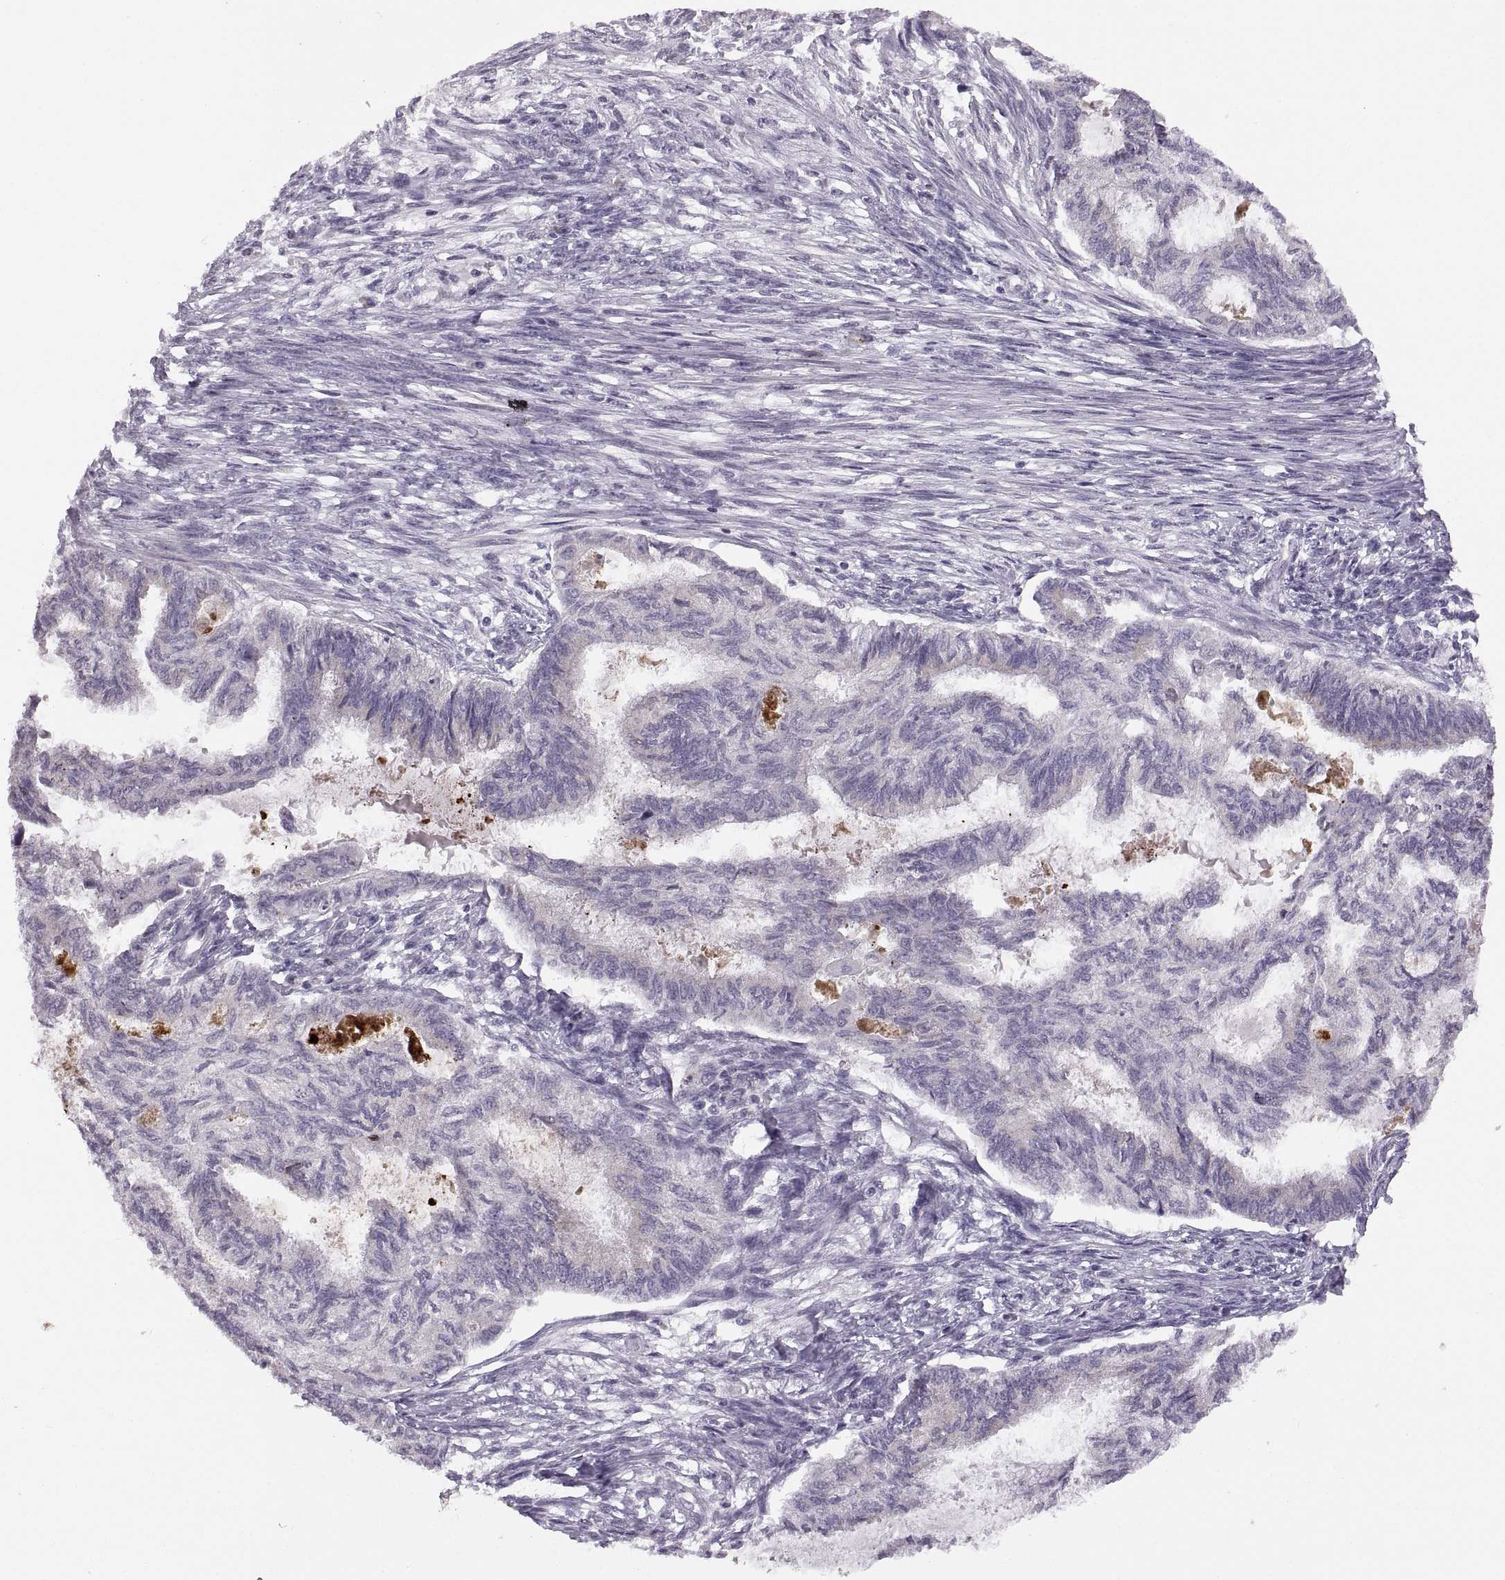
{"staining": {"intensity": "negative", "quantity": "none", "location": "none"}, "tissue": "endometrial cancer", "cell_type": "Tumor cells", "image_type": "cancer", "snomed": [{"axis": "morphology", "description": "Adenocarcinoma, NOS"}, {"axis": "topography", "description": "Endometrium"}], "caption": "This is an immunohistochemistry photomicrograph of human adenocarcinoma (endometrial). There is no staining in tumor cells.", "gene": "ADH6", "patient": {"sex": "female", "age": 86}}